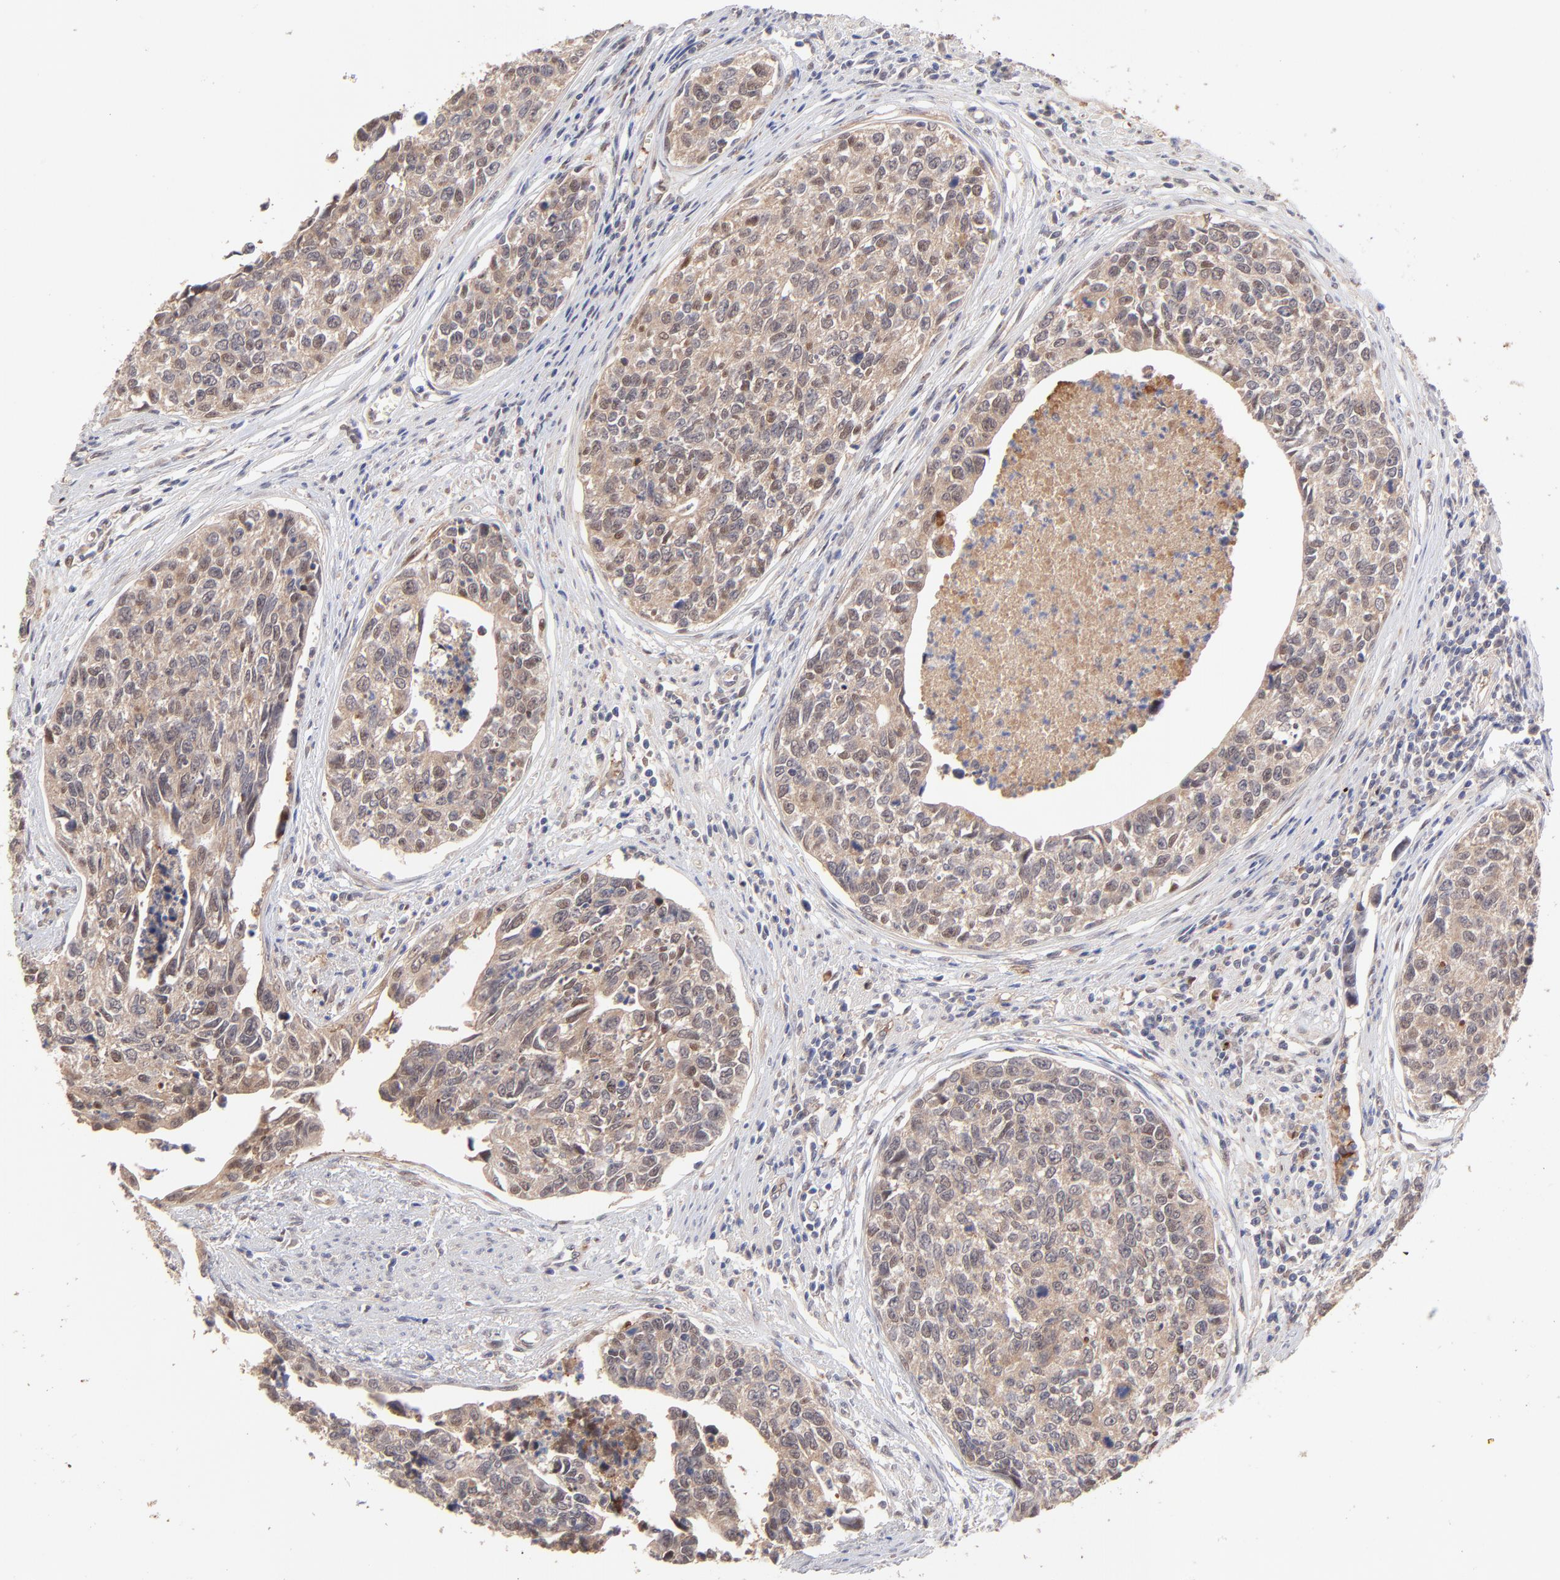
{"staining": {"intensity": "weak", "quantity": "25%-75%", "location": "cytoplasmic/membranous,nuclear"}, "tissue": "urothelial cancer", "cell_type": "Tumor cells", "image_type": "cancer", "snomed": [{"axis": "morphology", "description": "Urothelial carcinoma, High grade"}, {"axis": "topography", "description": "Urinary bladder"}], "caption": "This image exhibits immunohistochemistry staining of human urothelial carcinoma (high-grade), with low weak cytoplasmic/membranous and nuclear positivity in approximately 25%-75% of tumor cells.", "gene": "PSMD14", "patient": {"sex": "male", "age": 81}}